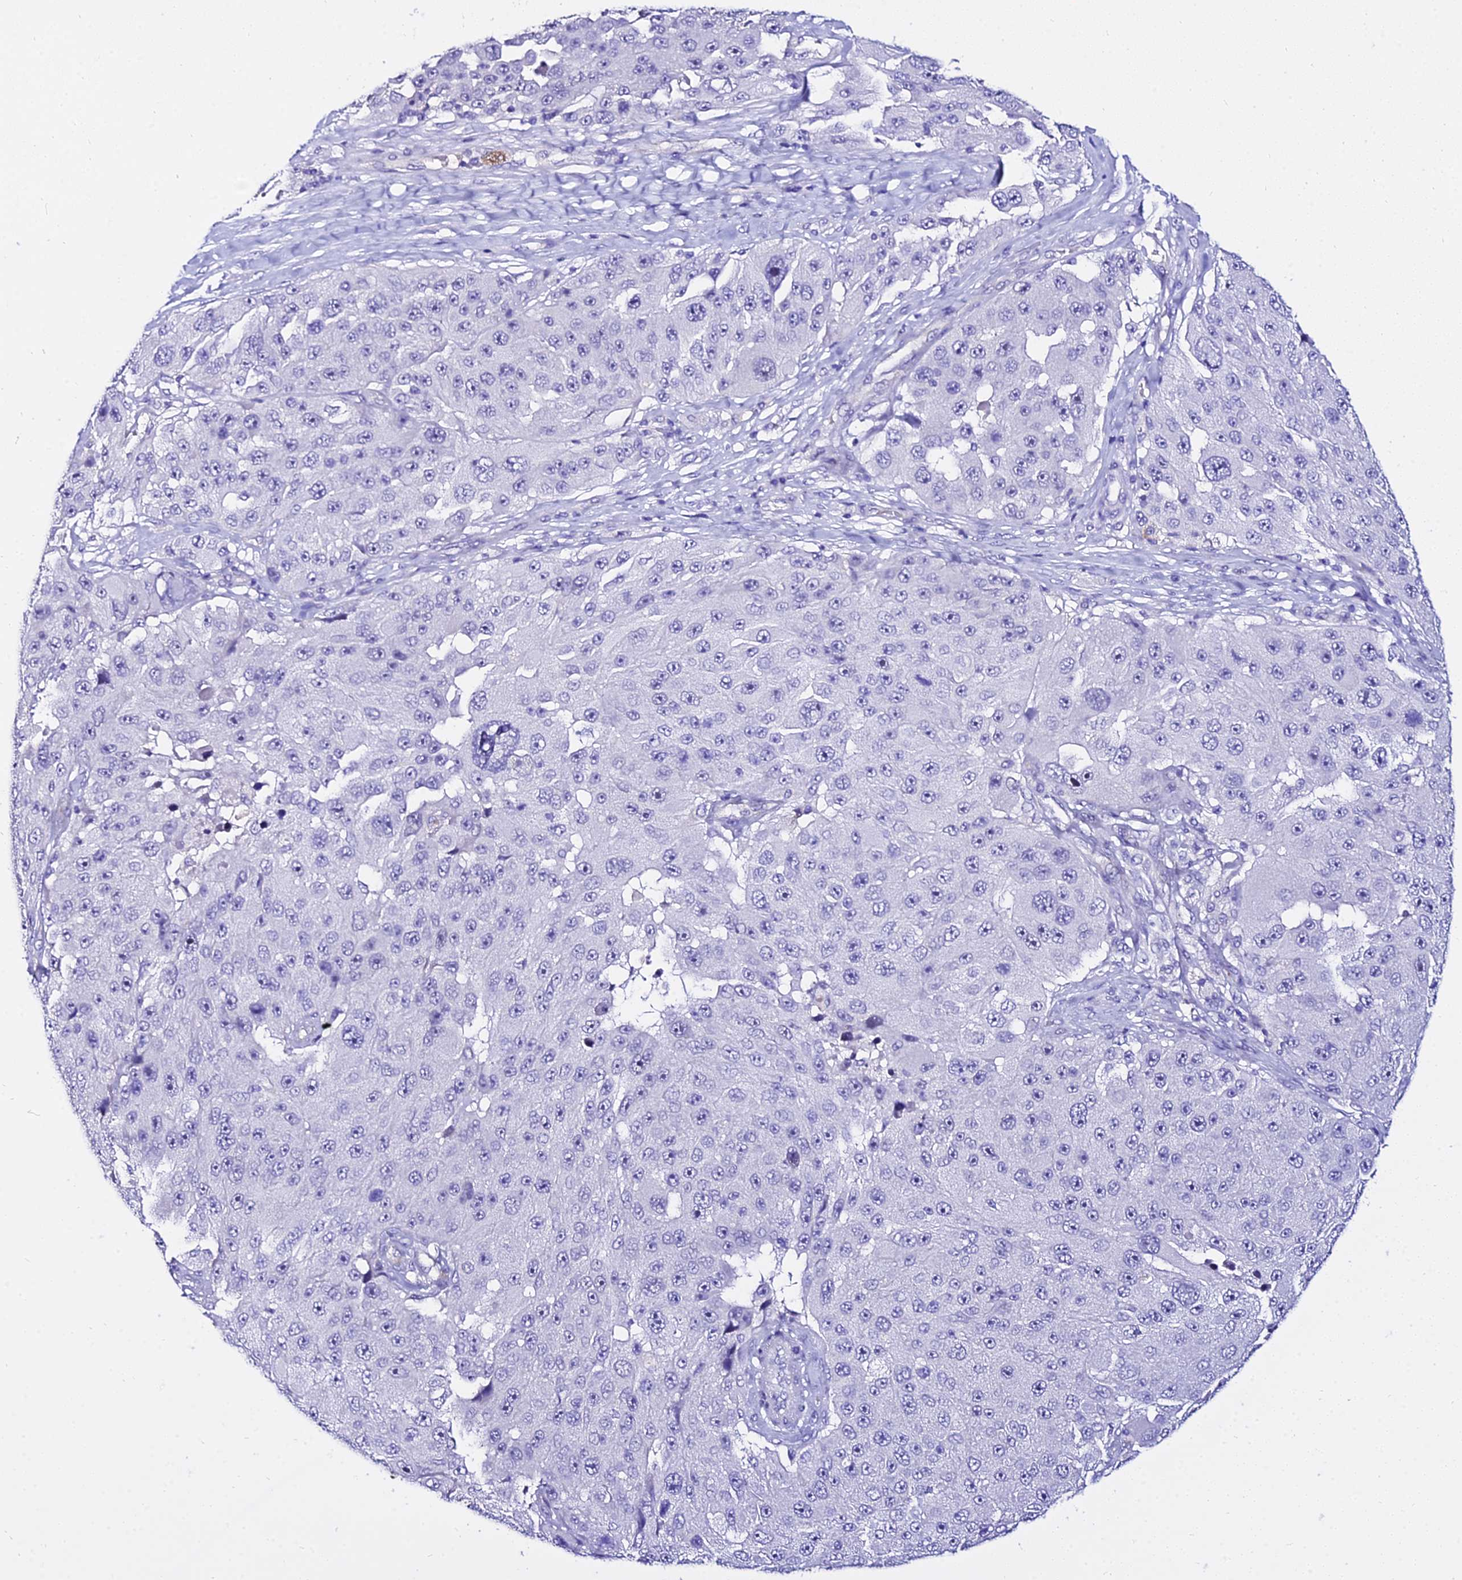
{"staining": {"intensity": "negative", "quantity": "none", "location": "none"}, "tissue": "melanoma", "cell_type": "Tumor cells", "image_type": "cancer", "snomed": [{"axis": "morphology", "description": "Malignant melanoma, Metastatic site"}, {"axis": "topography", "description": "Lymph node"}], "caption": "Tumor cells show no significant expression in melanoma.", "gene": "DEFB106A", "patient": {"sex": "male", "age": 62}}